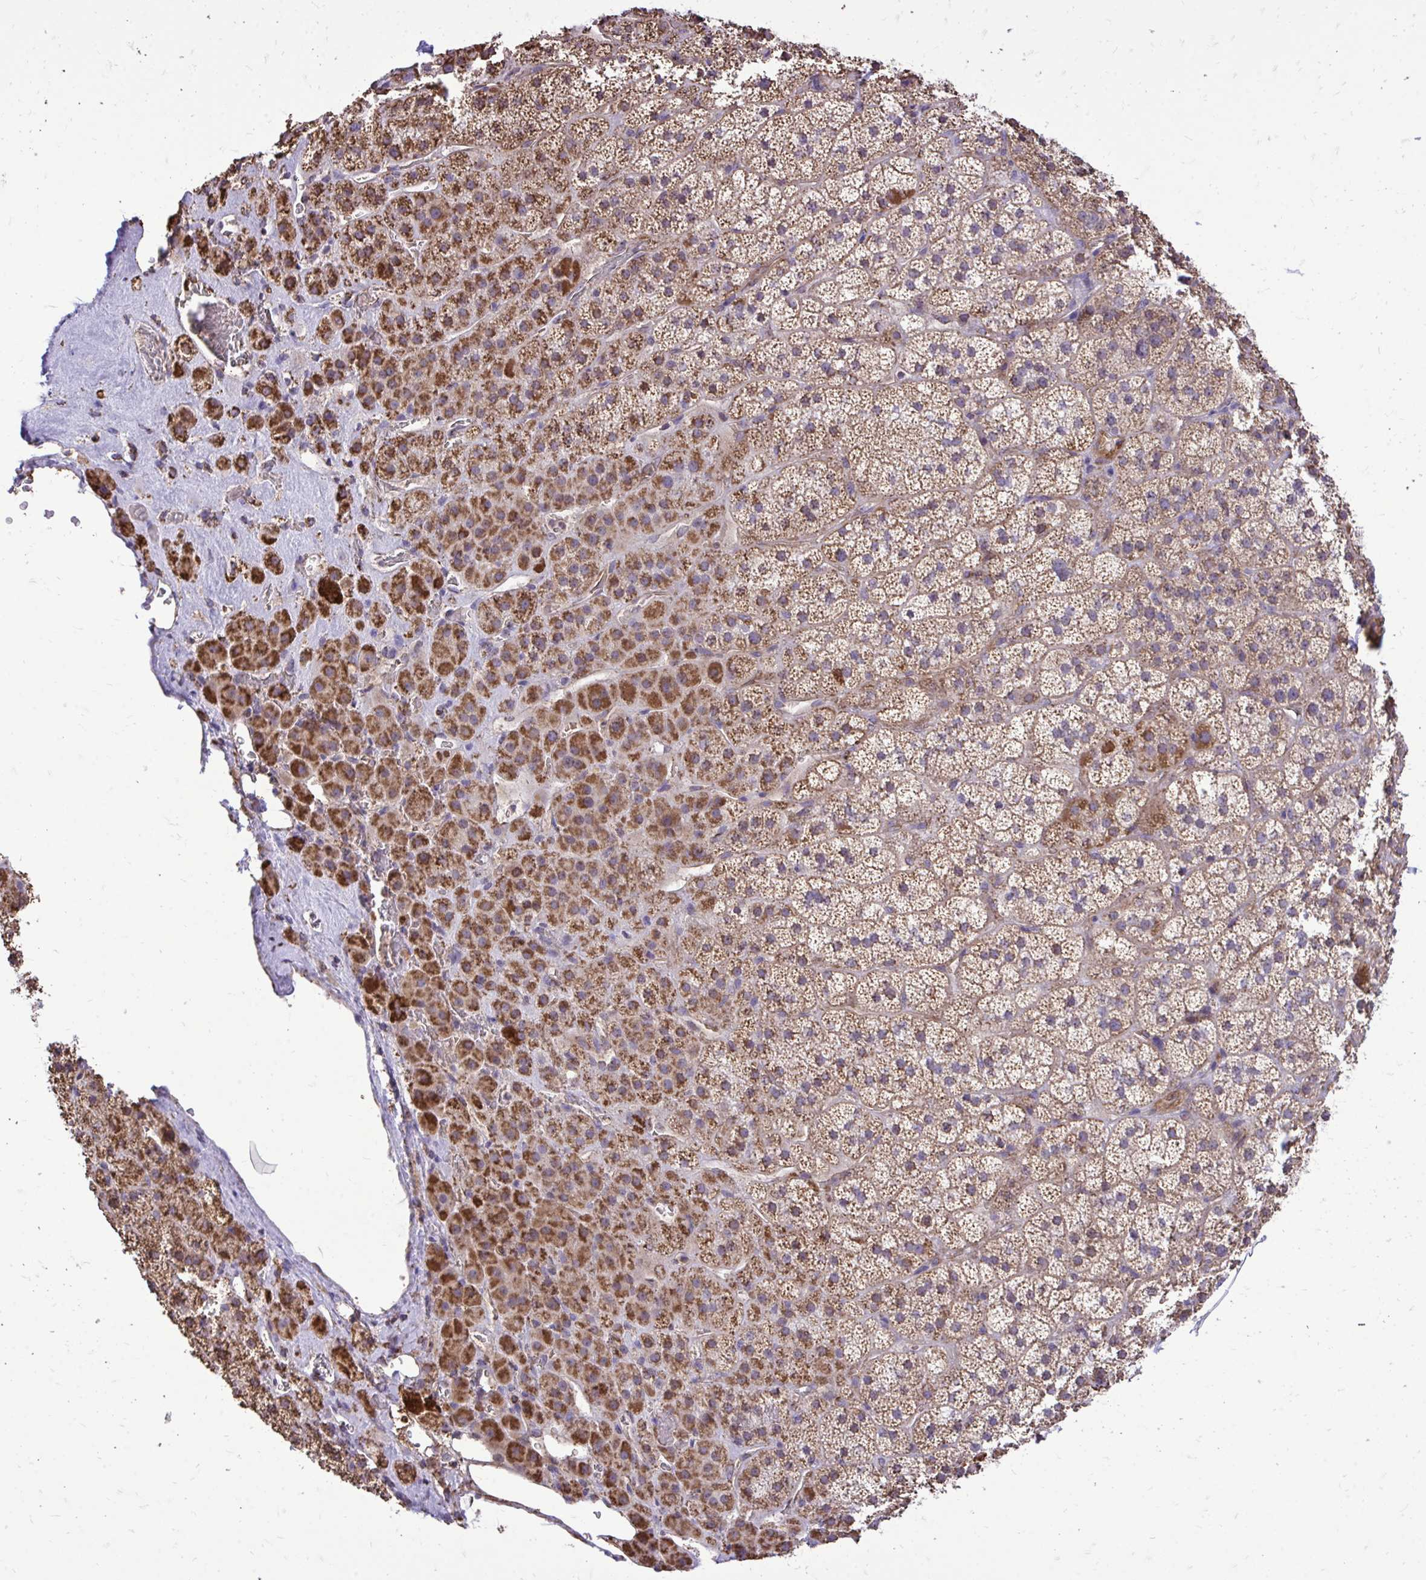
{"staining": {"intensity": "strong", "quantity": "25%-75%", "location": "cytoplasmic/membranous"}, "tissue": "adrenal gland", "cell_type": "Glandular cells", "image_type": "normal", "snomed": [{"axis": "morphology", "description": "Normal tissue, NOS"}, {"axis": "topography", "description": "Adrenal gland"}], "caption": "The immunohistochemical stain shows strong cytoplasmic/membranous positivity in glandular cells of benign adrenal gland. The protein of interest is stained brown, and the nuclei are stained in blue (DAB IHC with brightfield microscopy, high magnification).", "gene": "UBE2C", "patient": {"sex": "male", "age": 57}}